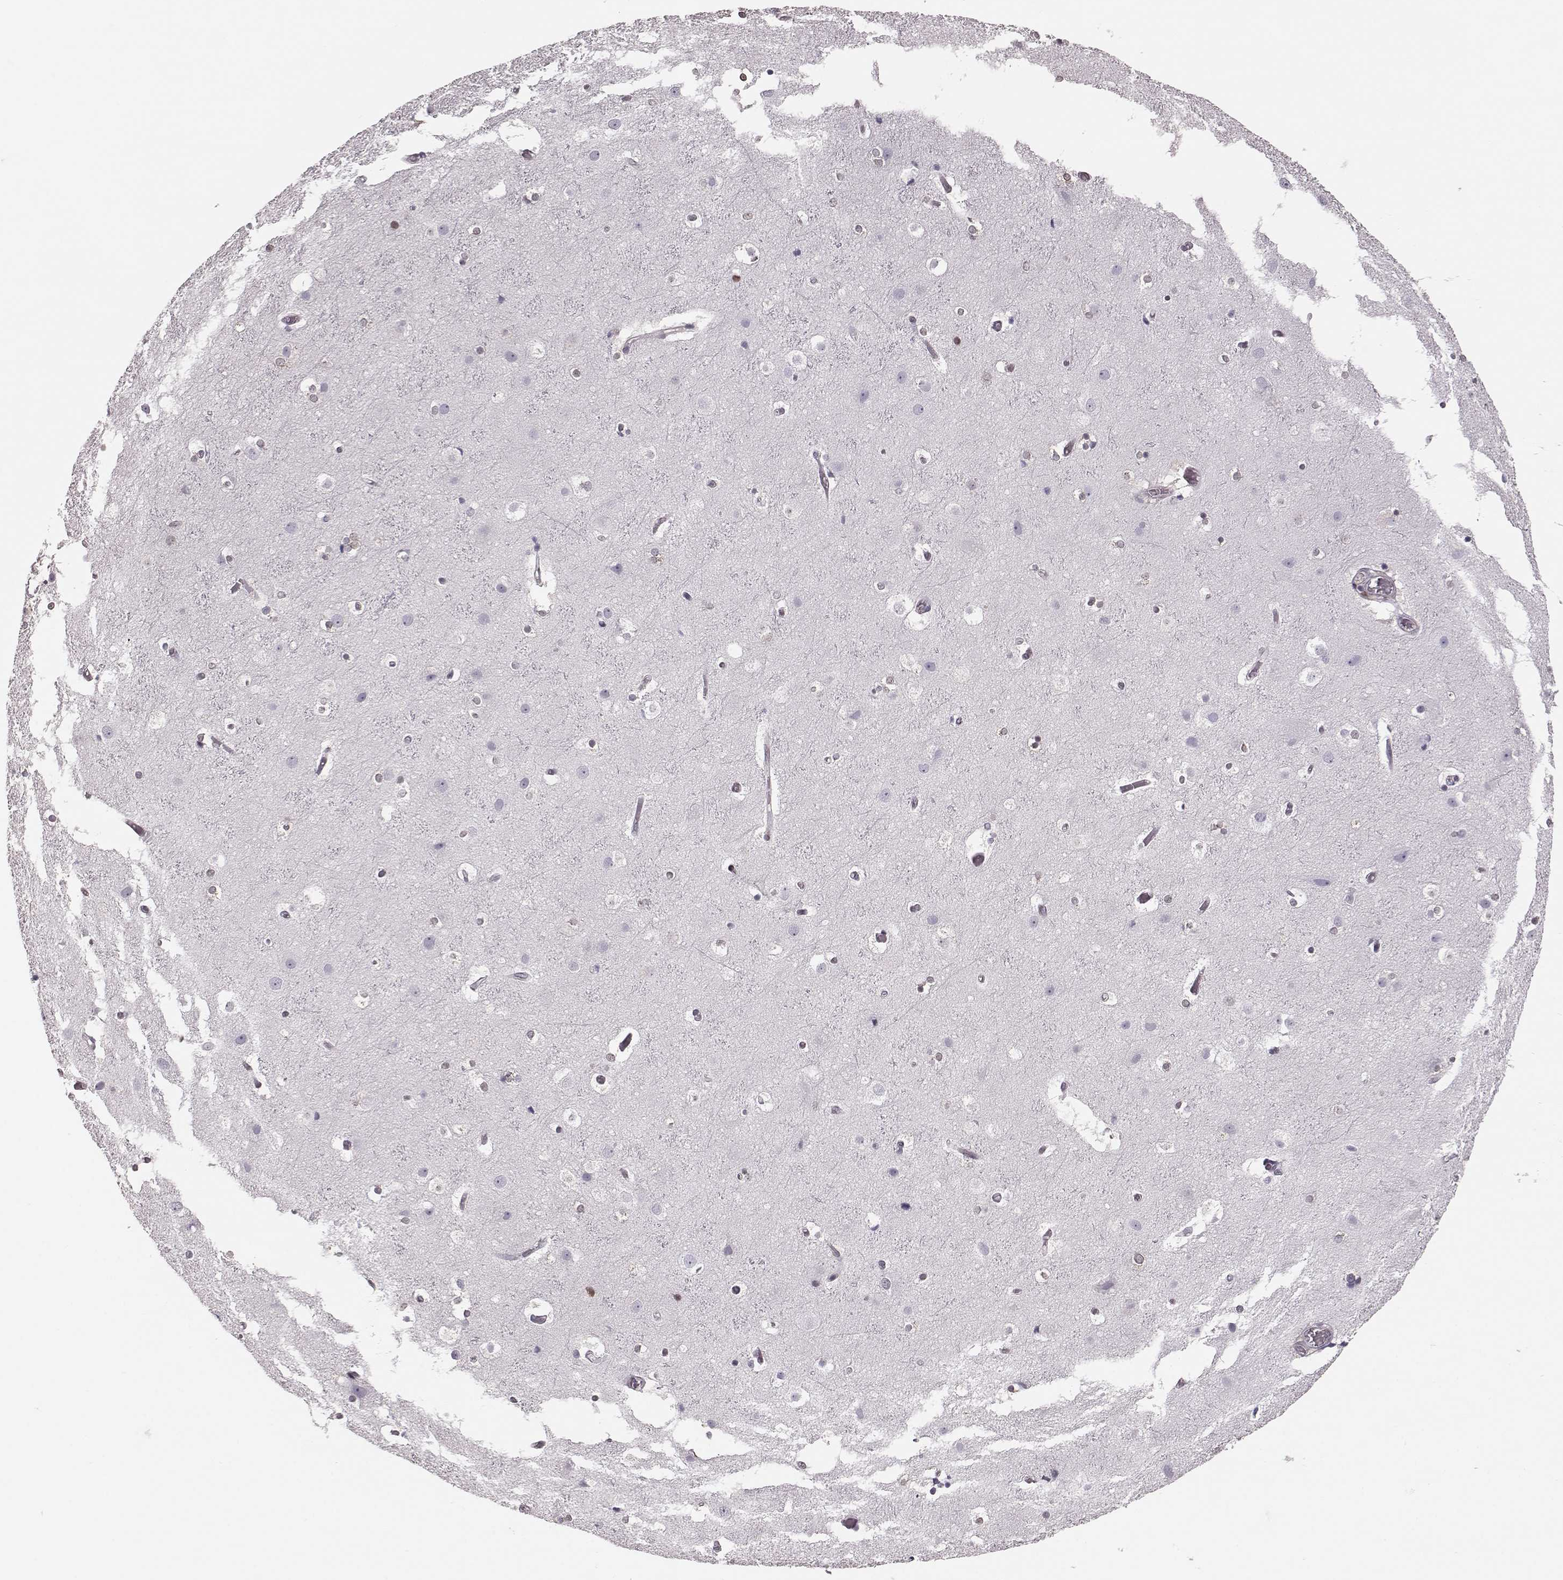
{"staining": {"intensity": "negative", "quantity": "none", "location": "none"}, "tissue": "cerebral cortex", "cell_type": "Endothelial cells", "image_type": "normal", "snomed": [{"axis": "morphology", "description": "Normal tissue, NOS"}, {"axis": "topography", "description": "Cerebral cortex"}], "caption": "Micrograph shows no significant protein positivity in endothelial cells of benign cerebral cortex. (DAB (3,3'-diaminobenzidine) immunohistochemistry (IHC) visualized using brightfield microscopy, high magnification).", "gene": "KLF6", "patient": {"sex": "female", "age": 52}}